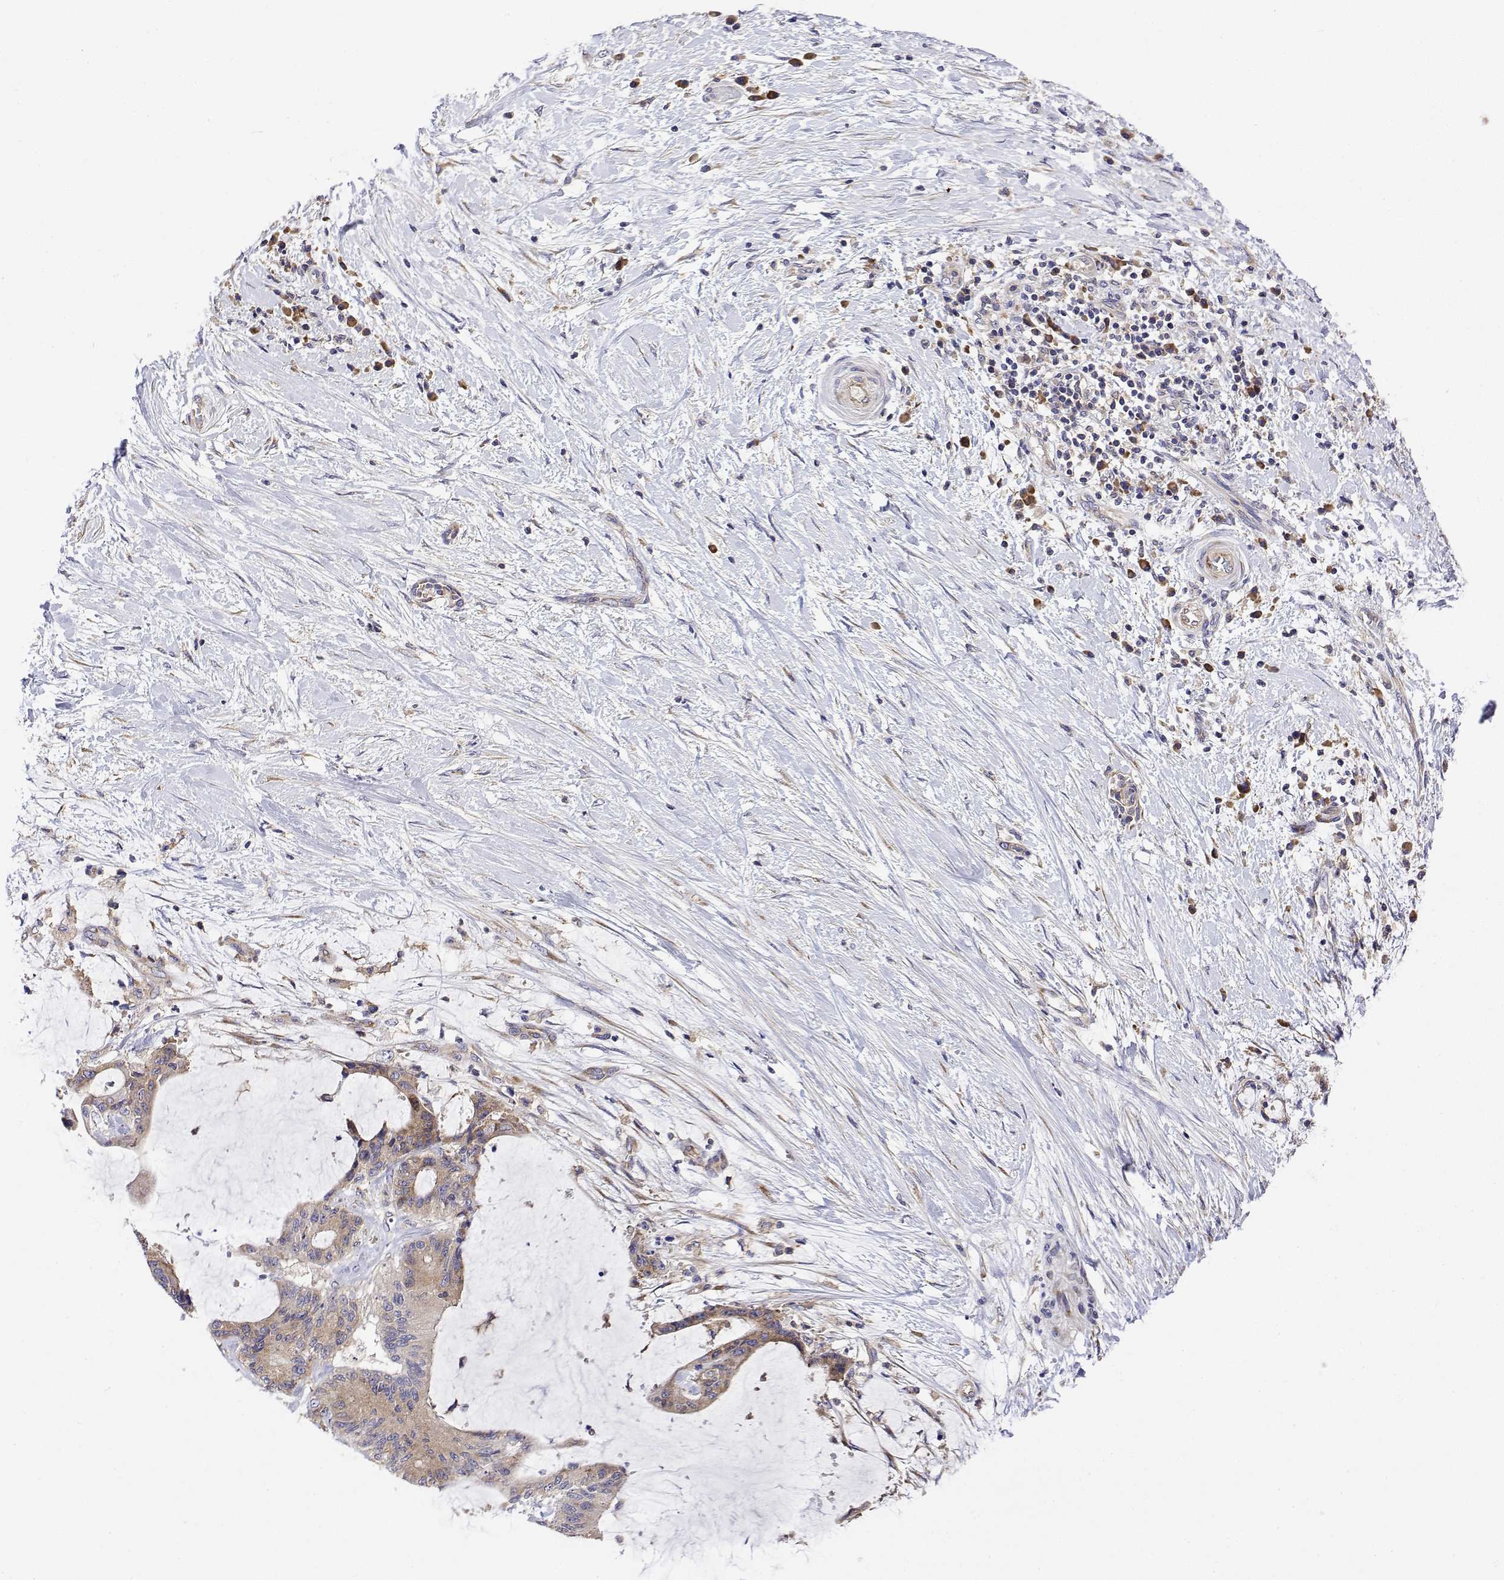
{"staining": {"intensity": "weak", "quantity": "<25%", "location": "cytoplasmic/membranous"}, "tissue": "liver cancer", "cell_type": "Tumor cells", "image_type": "cancer", "snomed": [{"axis": "morphology", "description": "Cholangiocarcinoma"}, {"axis": "topography", "description": "Liver"}], "caption": "Image shows no protein expression in tumor cells of liver cholangiocarcinoma tissue.", "gene": "EEF1G", "patient": {"sex": "female", "age": 73}}